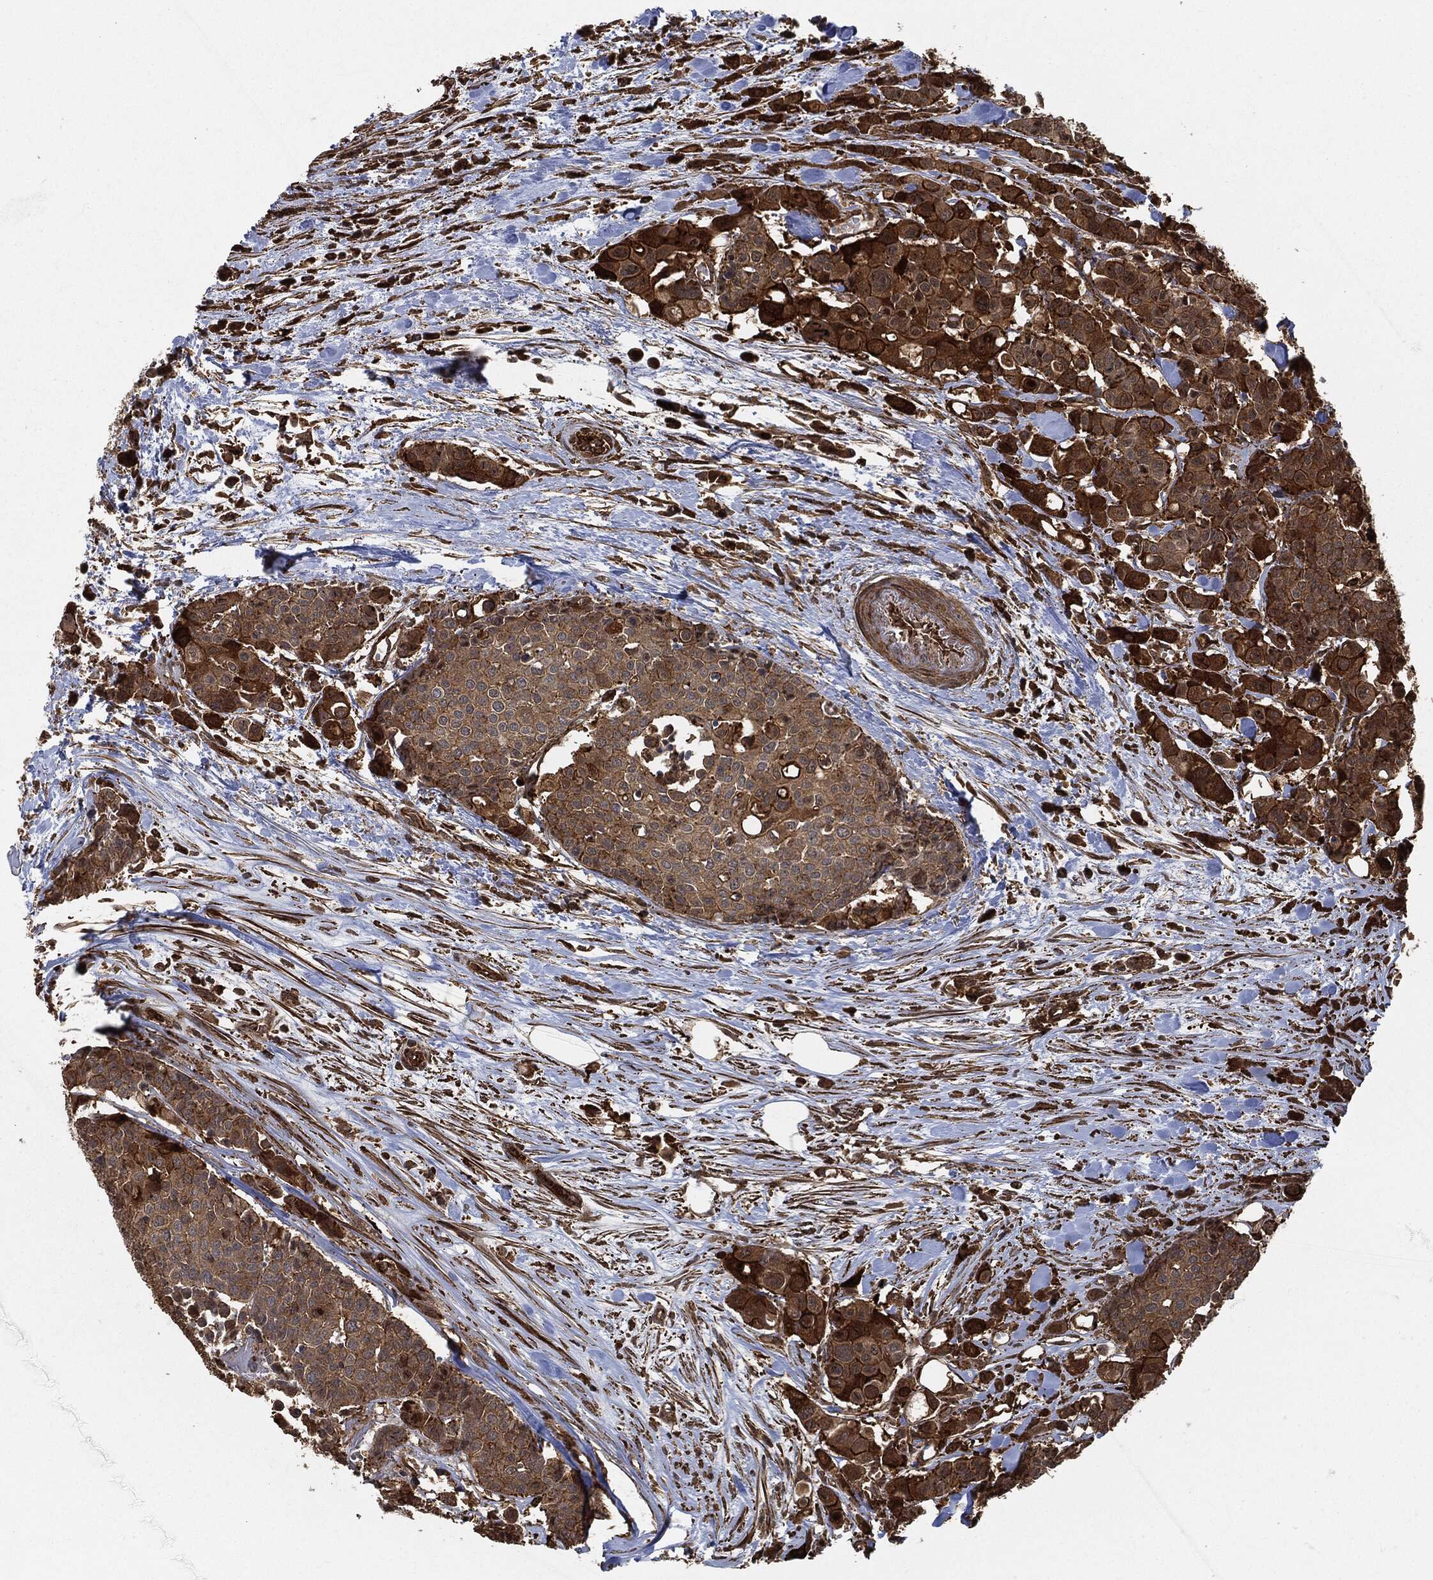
{"staining": {"intensity": "strong", "quantity": "25%-75%", "location": "cytoplasmic/membranous"}, "tissue": "carcinoid", "cell_type": "Tumor cells", "image_type": "cancer", "snomed": [{"axis": "morphology", "description": "Carcinoid, malignant, NOS"}, {"axis": "topography", "description": "Colon"}], "caption": "Immunohistochemistry (IHC) micrograph of carcinoid stained for a protein (brown), which demonstrates high levels of strong cytoplasmic/membranous expression in about 25%-75% of tumor cells.", "gene": "TPT1", "patient": {"sex": "male", "age": 81}}